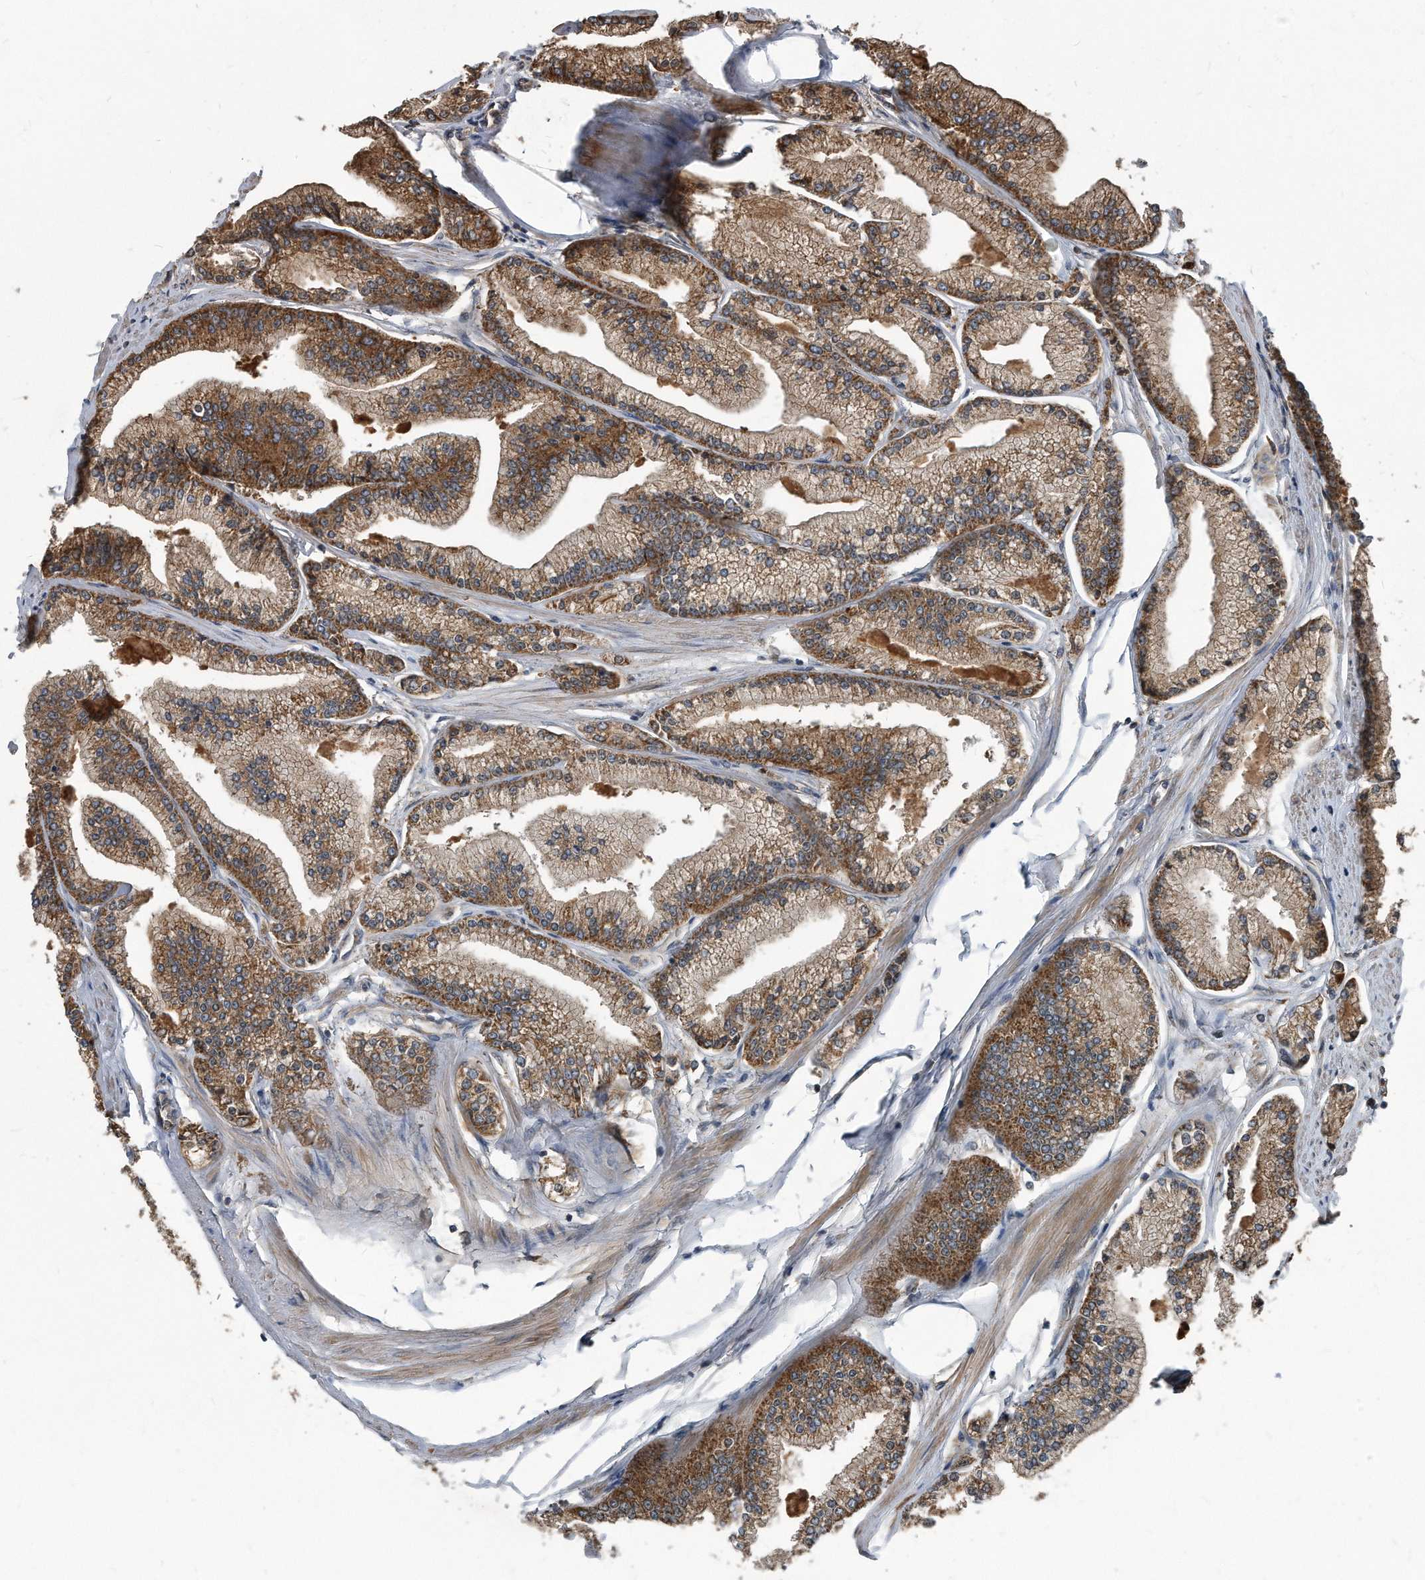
{"staining": {"intensity": "moderate", "quantity": ">75%", "location": "cytoplasmic/membranous"}, "tissue": "prostate cancer", "cell_type": "Tumor cells", "image_type": "cancer", "snomed": [{"axis": "morphology", "description": "Adenocarcinoma, Low grade"}, {"axis": "topography", "description": "Prostate"}], "caption": "Brown immunohistochemical staining in prostate cancer displays moderate cytoplasmic/membranous expression in about >75% of tumor cells. (DAB (3,3'-diaminobenzidine) = brown stain, brightfield microscopy at high magnification).", "gene": "FAM136A", "patient": {"sex": "male", "age": 52}}